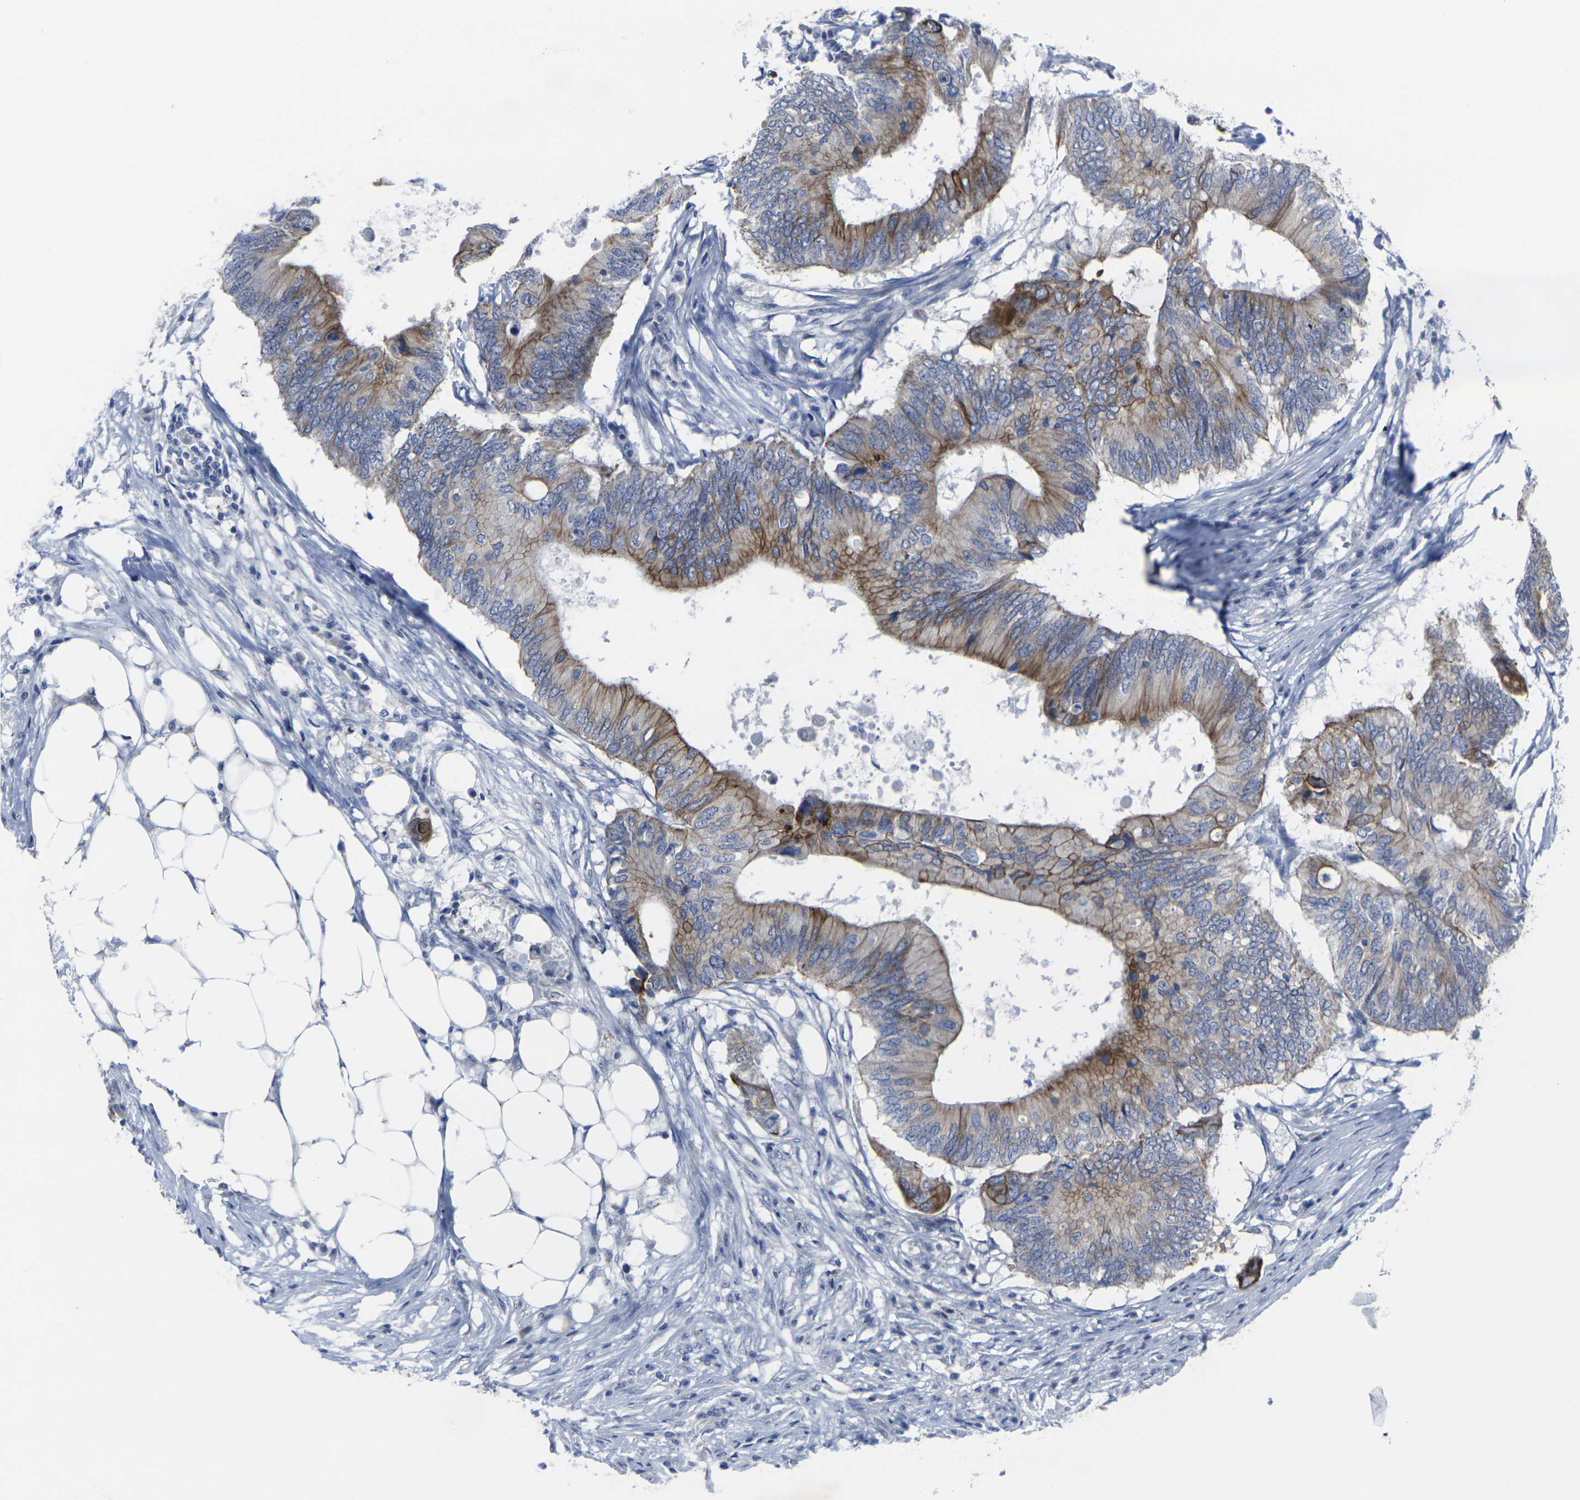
{"staining": {"intensity": "moderate", "quantity": ">75%", "location": "cytoplasmic/membranous"}, "tissue": "colorectal cancer", "cell_type": "Tumor cells", "image_type": "cancer", "snomed": [{"axis": "morphology", "description": "Adenocarcinoma, NOS"}, {"axis": "topography", "description": "Colon"}], "caption": "About >75% of tumor cells in colorectal cancer demonstrate moderate cytoplasmic/membranous protein staining as visualized by brown immunohistochemical staining.", "gene": "ANKRD46", "patient": {"sex": "male", "age": 71}}